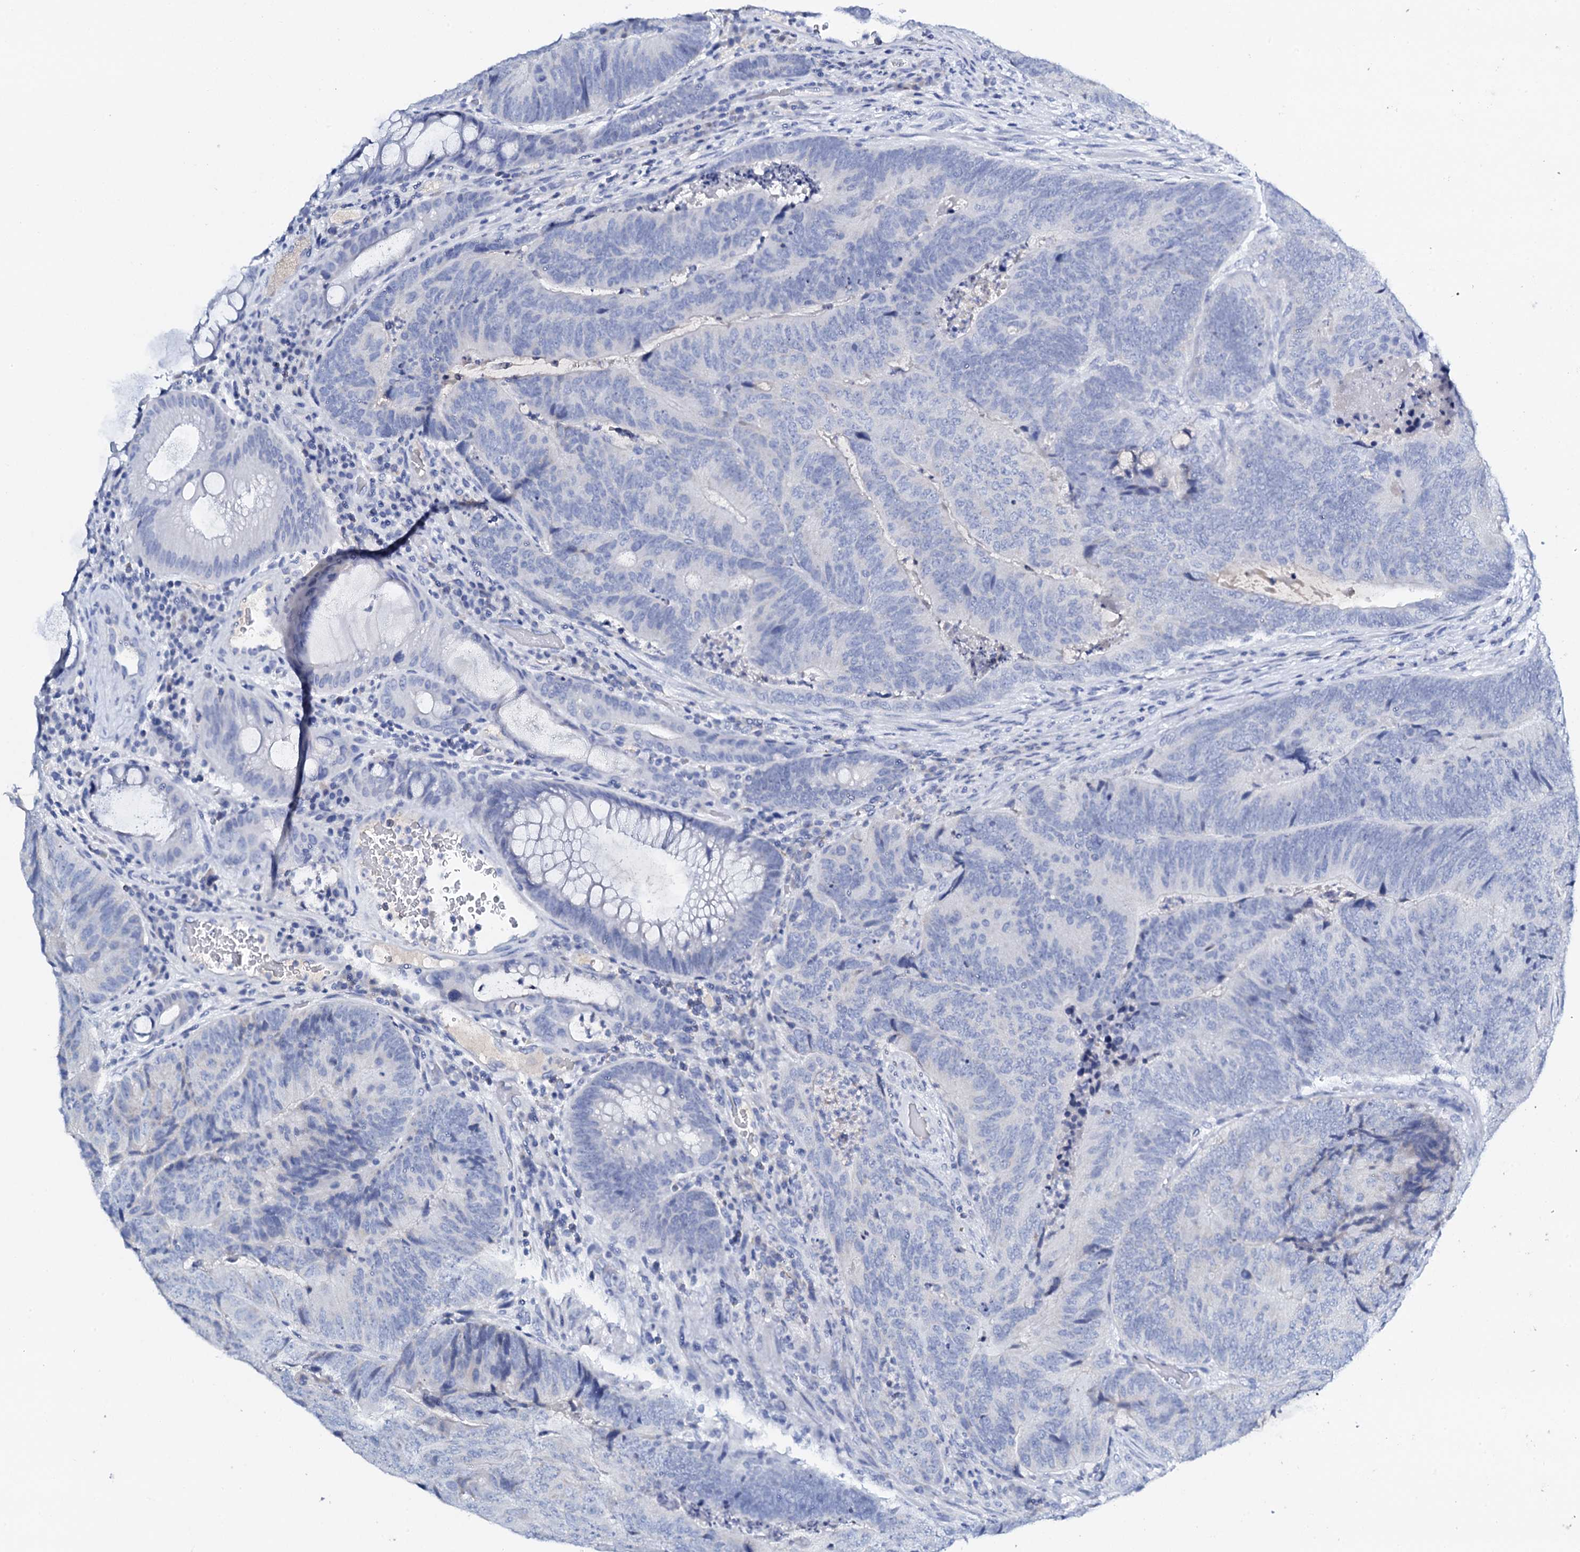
{"staining": {"intensity": "negative", "quantity": "none", "location": "none"}, "tissue": "colorectal cancer", "cell_type": "Tumor cells", "image_type": "cancer", "snomed": [{"axis": "morphology", "description": "Adenocarcinoma, NOS"}, {"axis": "topography", "description": "Colon"}], "caption": "Colorectal cancer (adenocarcinoma) was stained to show a protein in brown. There is no significant staining in tumor cells.", "gene": "FBXL16", "patient": {"sex": "female", "age": 67}}